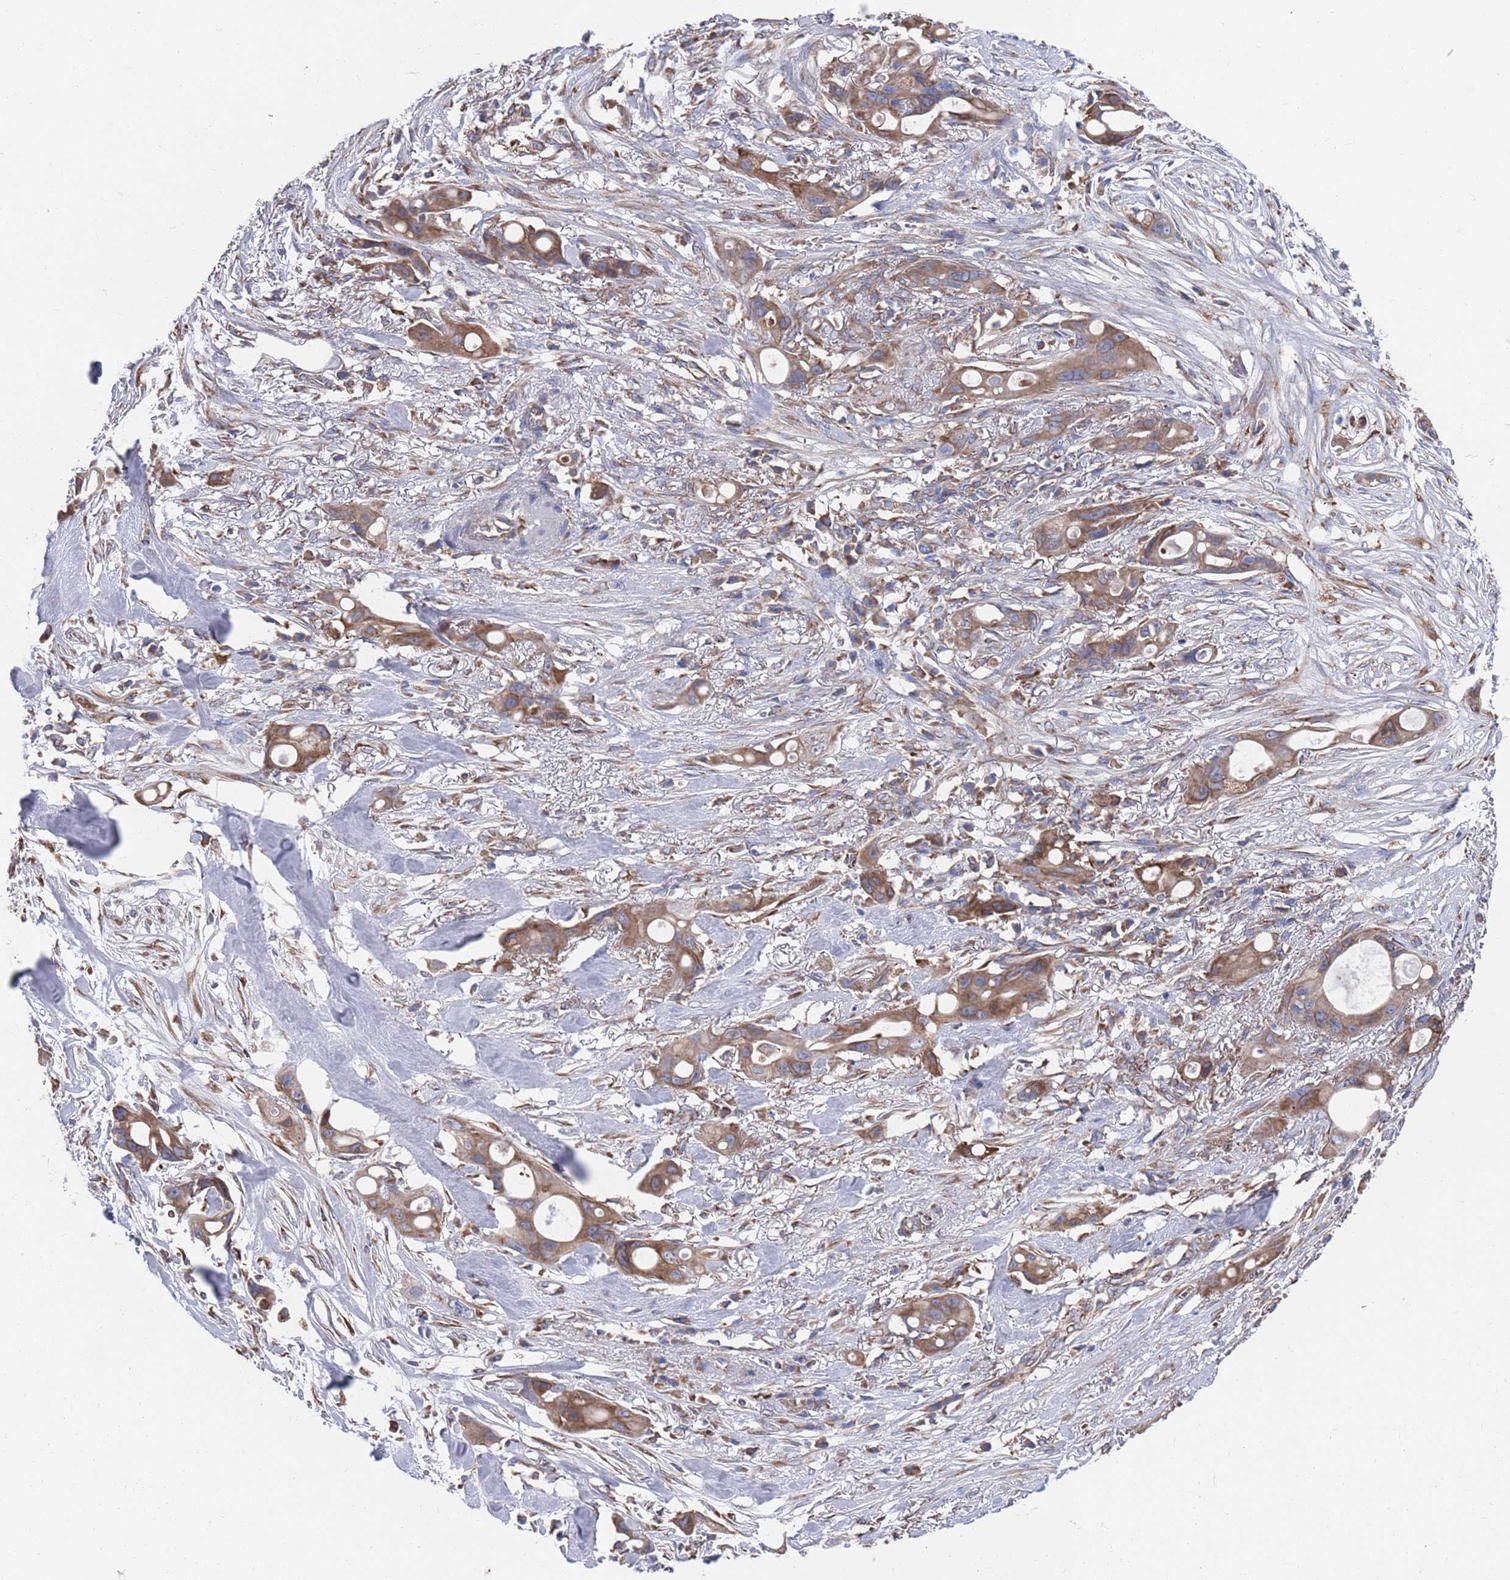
{"staining": {"intensity": "moderate", "quantity": ">75%", "location": "cytoplasmic/membranous"}, "tissue": "ovarian cancer", "cell_type": "Tumor cells", "image_type": "cancer", "snomed": [{"axis": "morphology", "description": "Cystadenocarcinoma, mucinous, NOS"}, {"axis": "topography", "description": "Ovary"}], "caption": "Tumor cells display medium levels of moderate cytoplasmic/membranous staining in approximately >75% of cells in ovarian mucinous cystadenocarcinoma.", "gene": "GID8", "patient": {"sex": "female", "age": 70}}